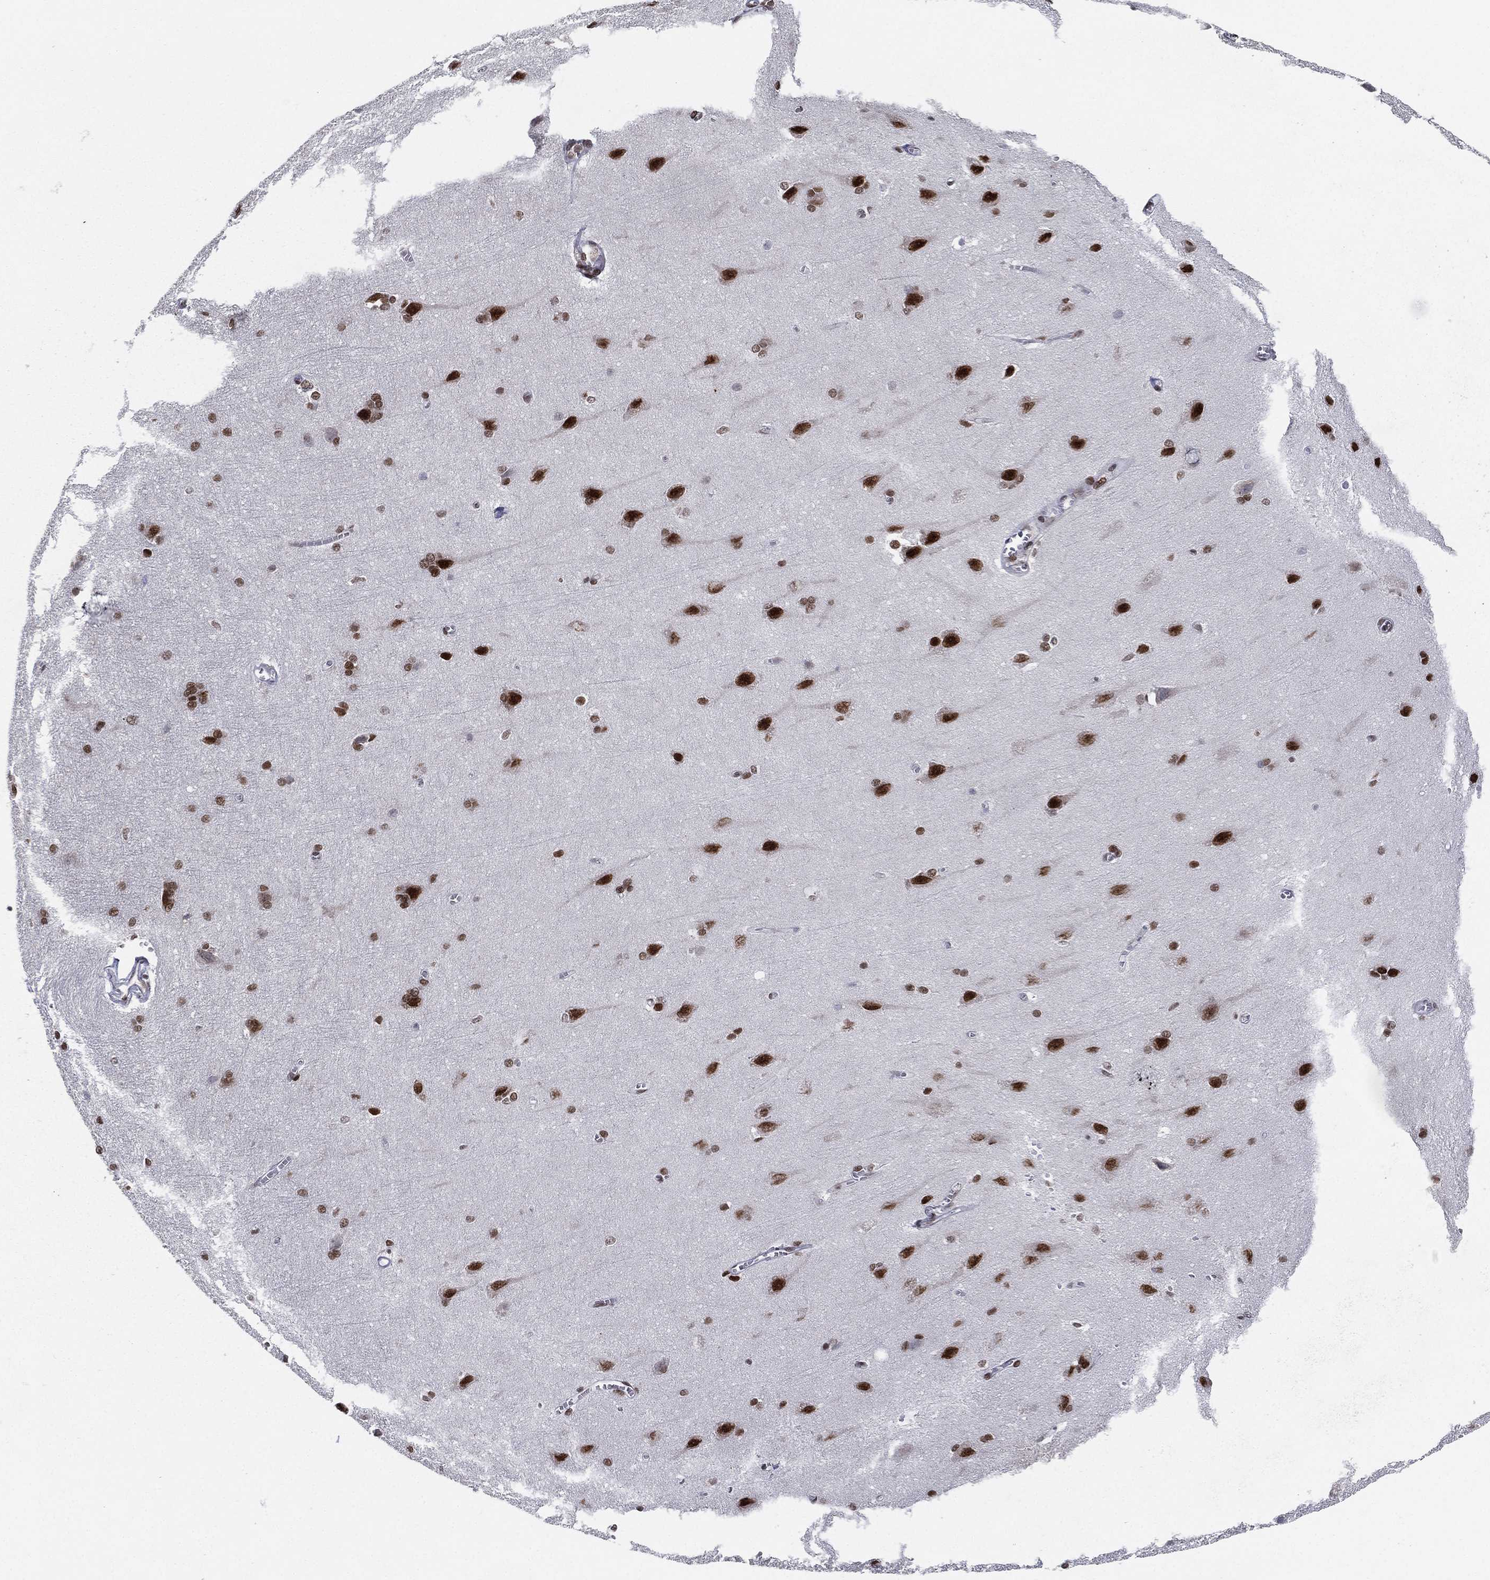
{"staining": {"intensity": "negative", "quantity": "none", "location": "none"}, "tissue": "cerebral cortex", "cell_type": "Endothelial cells", "image_type": "normal", "snomed": [{"axis": "morphology", "description": "Normal tissue, NOS"}, {"axis": "topography", "description": "Cerebral cortex"}], "caption": "IHC micrograph of benign cerebral cortex: human cerebral cortex stained with DAB displays no significant protein staining in endothelial cells. Nuclei are stained in blue.", "gene": "RTF1", "patient": {"sex": "male", "age": 37}}